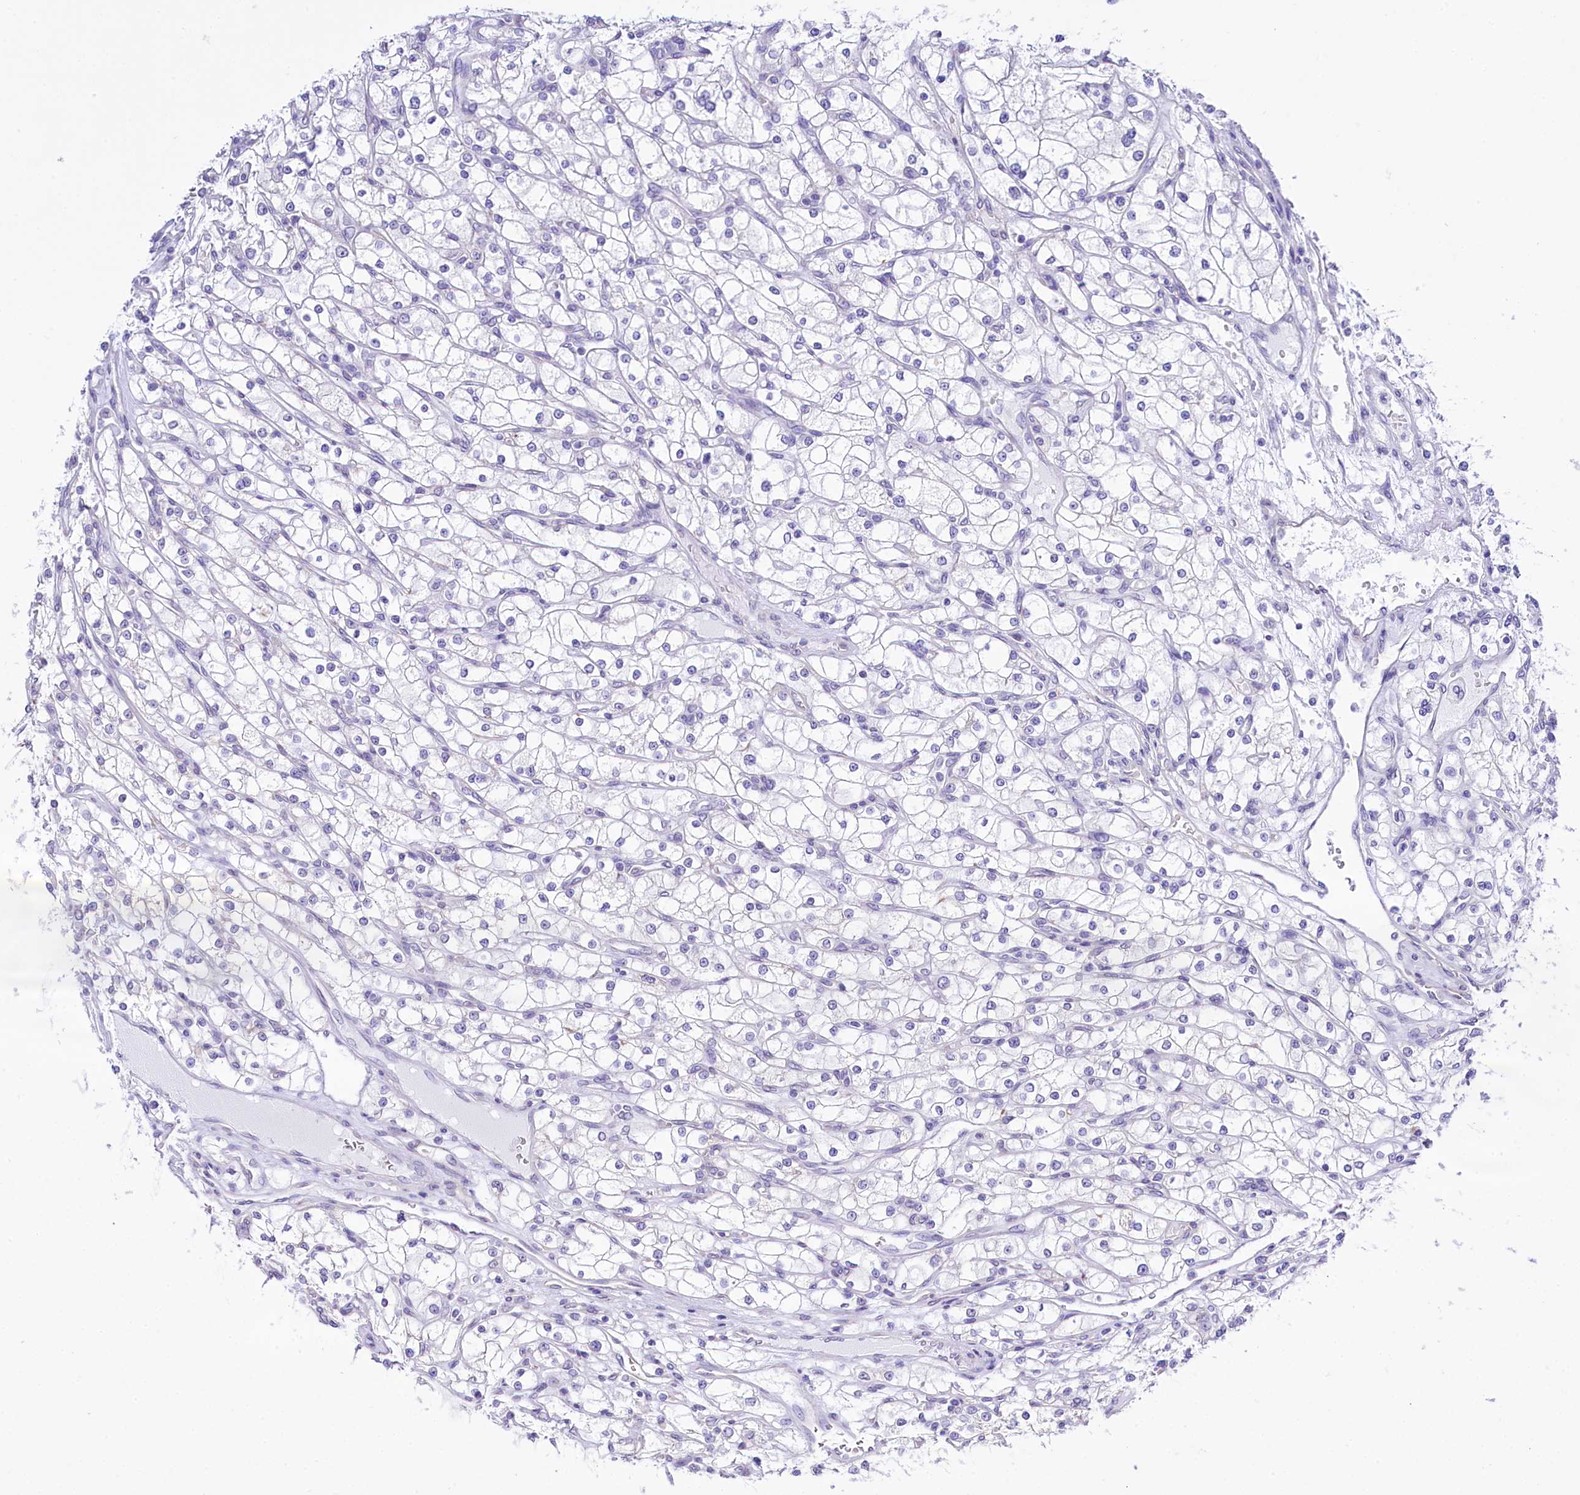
{"staining": {"intensity": "negative", "quantity": "none", "location": "none"}, "tissue": "renal cancer", "cell_type": "Tumor cells", "image_type": "cancer", "snomed": [{"axis": "morphology", "description": "Adenocarcinoma, NOS"}, {"axis": "topography", "description": "Kidney"}], "caption": "A high-resolution histopathology image shows IHC staining of renal cancer, which exhibits no significant expression in tumor cells. (DAB (3,3'-diaminobenzidine) immunohistochemistry (IHC) visualized using brightfield microscopy, high magnification).", "gene": "SPATS2", "patient": {"sex": "male", "age": 80}}